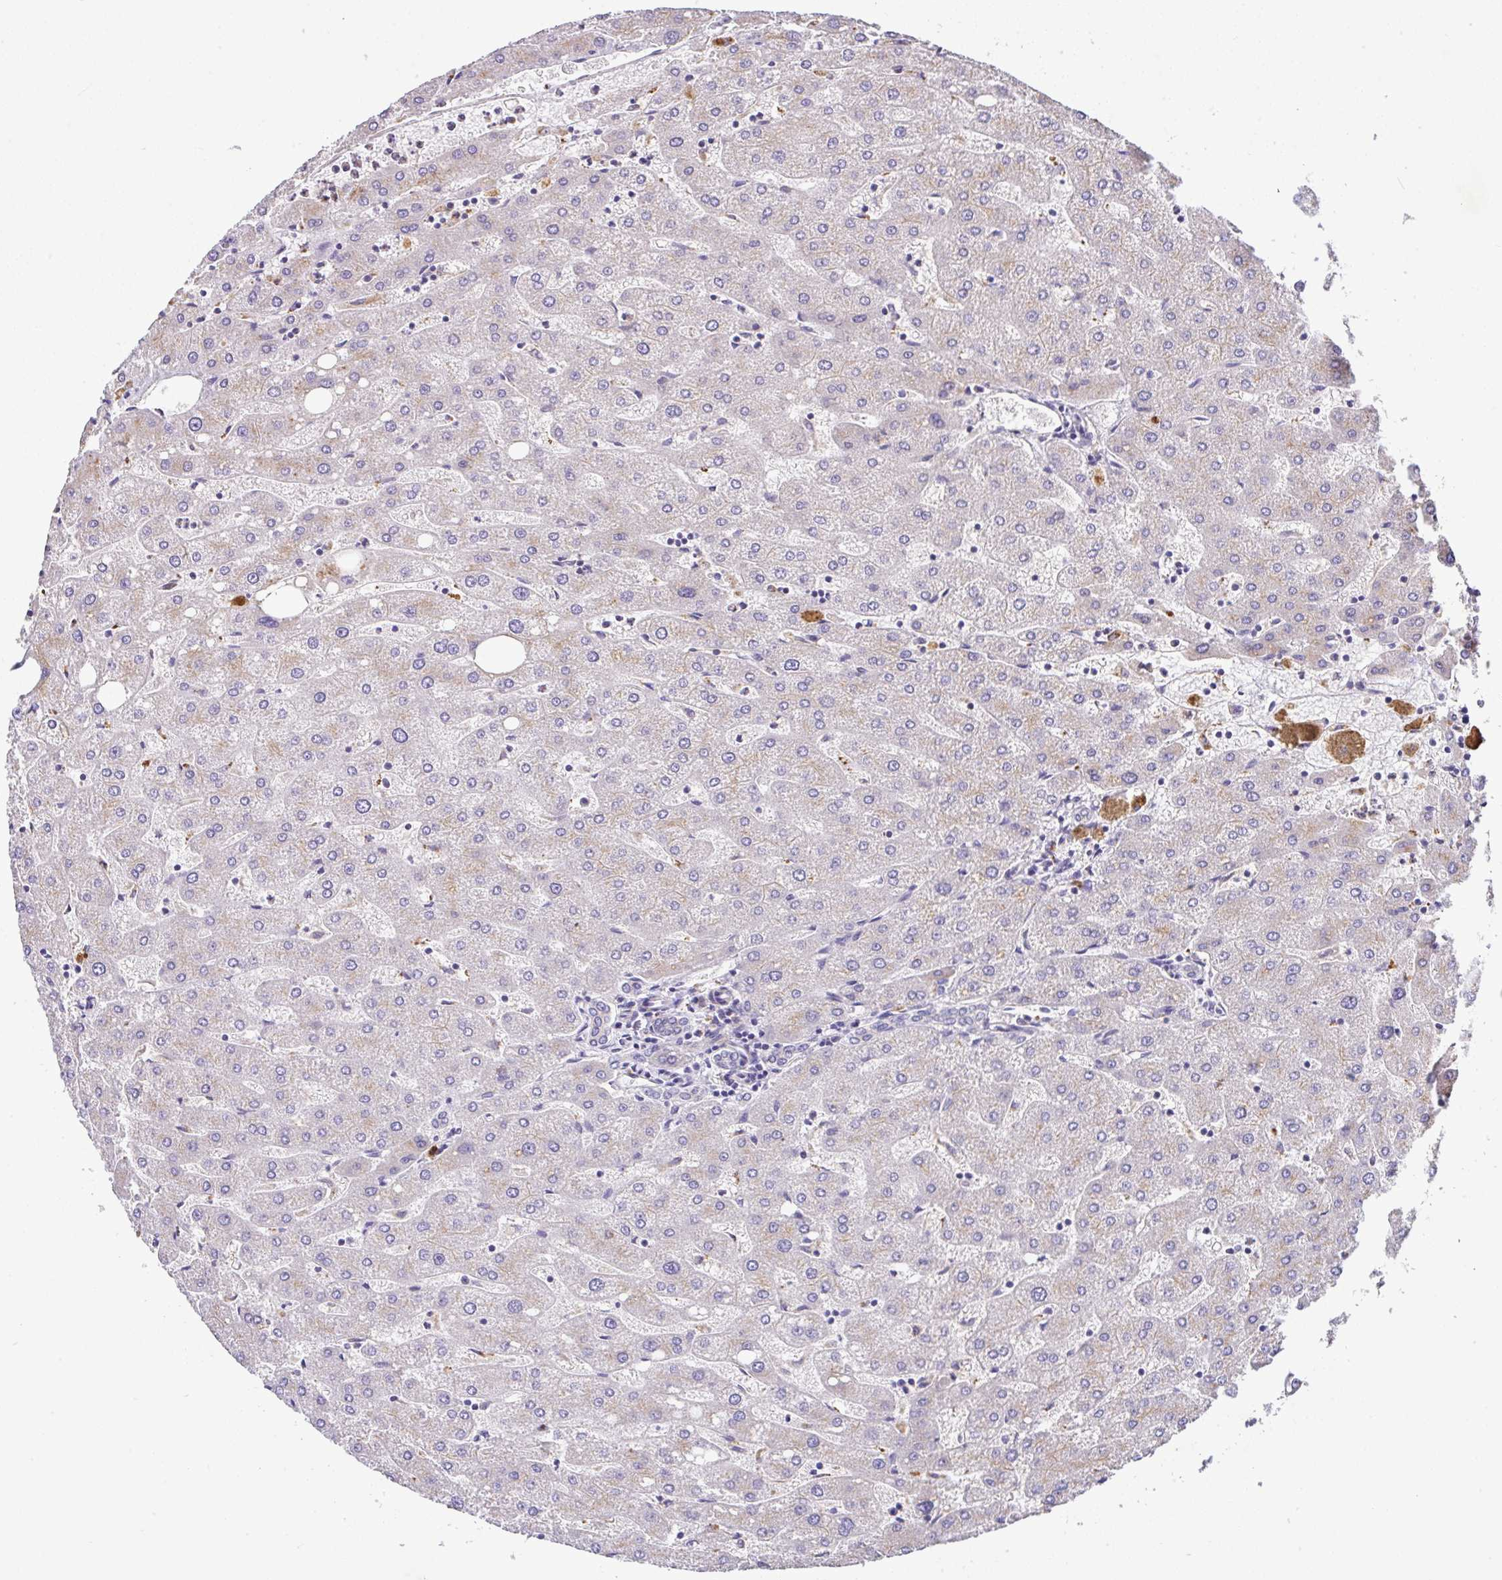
{"staining": {"intensity": "negative", "quantity": "none", "location": "none"}, "tissue": "liver", "cell_type": "Cholangiocytes", "image_type": "normal", "snomed": [{"axis": "morphology", "description": "Normal tissue, NOS"}, {"axis": "topography", "description": "Liver"}], "caption": "Immunohistochemistry (IHC) of normal liver exhibits no expression in cholangiocytes. The staining is performed using DAB (3,3'-diaminobenzidine) brown chromogen with nuclei counter-stained in using hematoxylin.", "gene": "EPN3", "patient": {"sex": "male", "age": 67}}